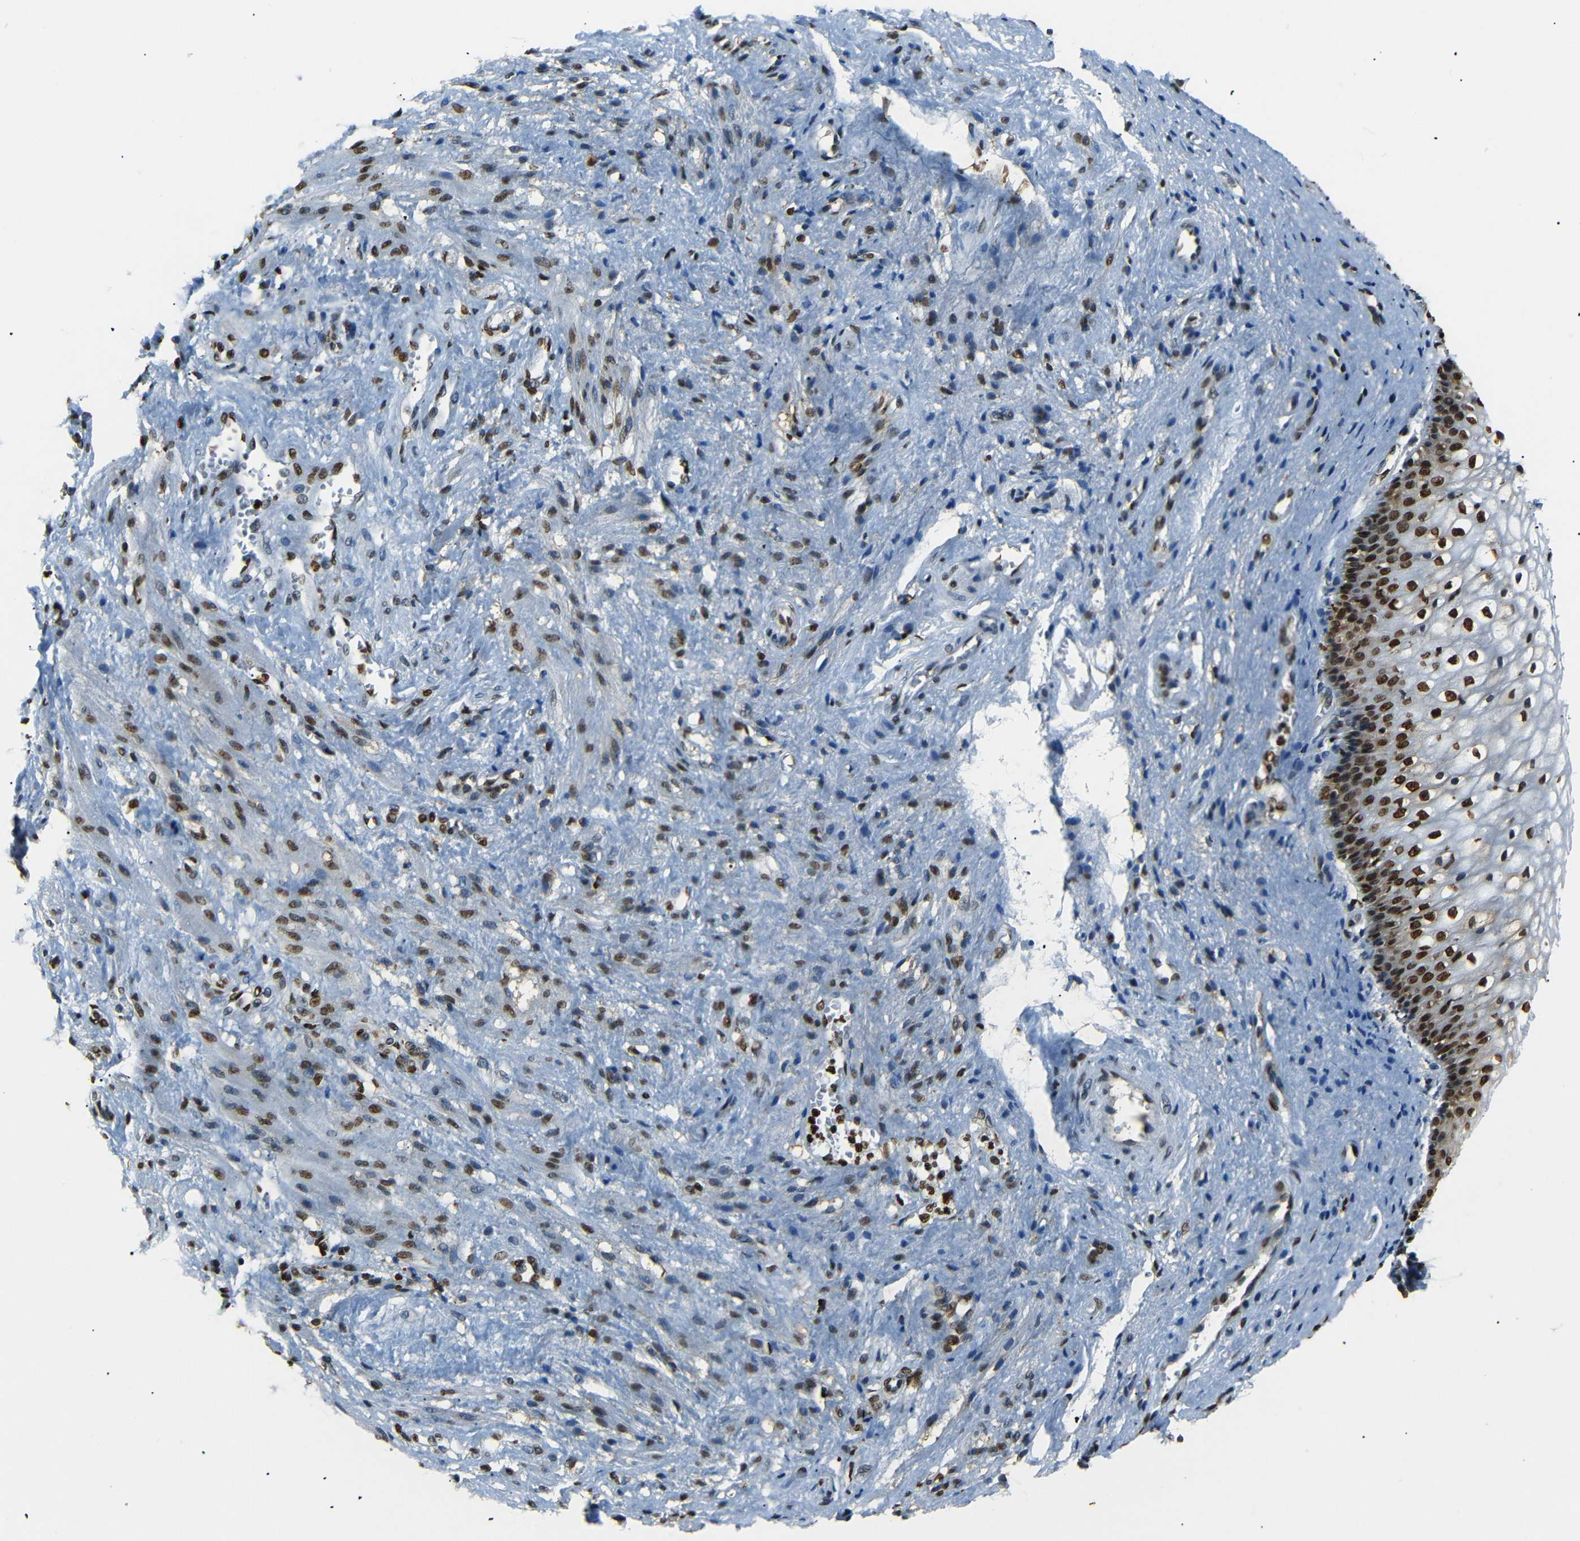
{"staining": {"intensity": "strong", "quantity": ">75%", "location": "nuclear"}, "tissue": "vagina", "cell_type": "Squamous epithelial cells", "image_type": "normal", "snomed": [{"axis": "morphology", "description": "Normal tissue, NOS"}, {"axis": "topography", "description": "Vagina"}], "caption": "There is high levels of strong nuclear expression in squamous epithelial cells of normal vagina, as demonstrated by immunohistochemical staining (brown color).", "gene": "HMGN1", "patient": {"sex": "female", "age": 34}}